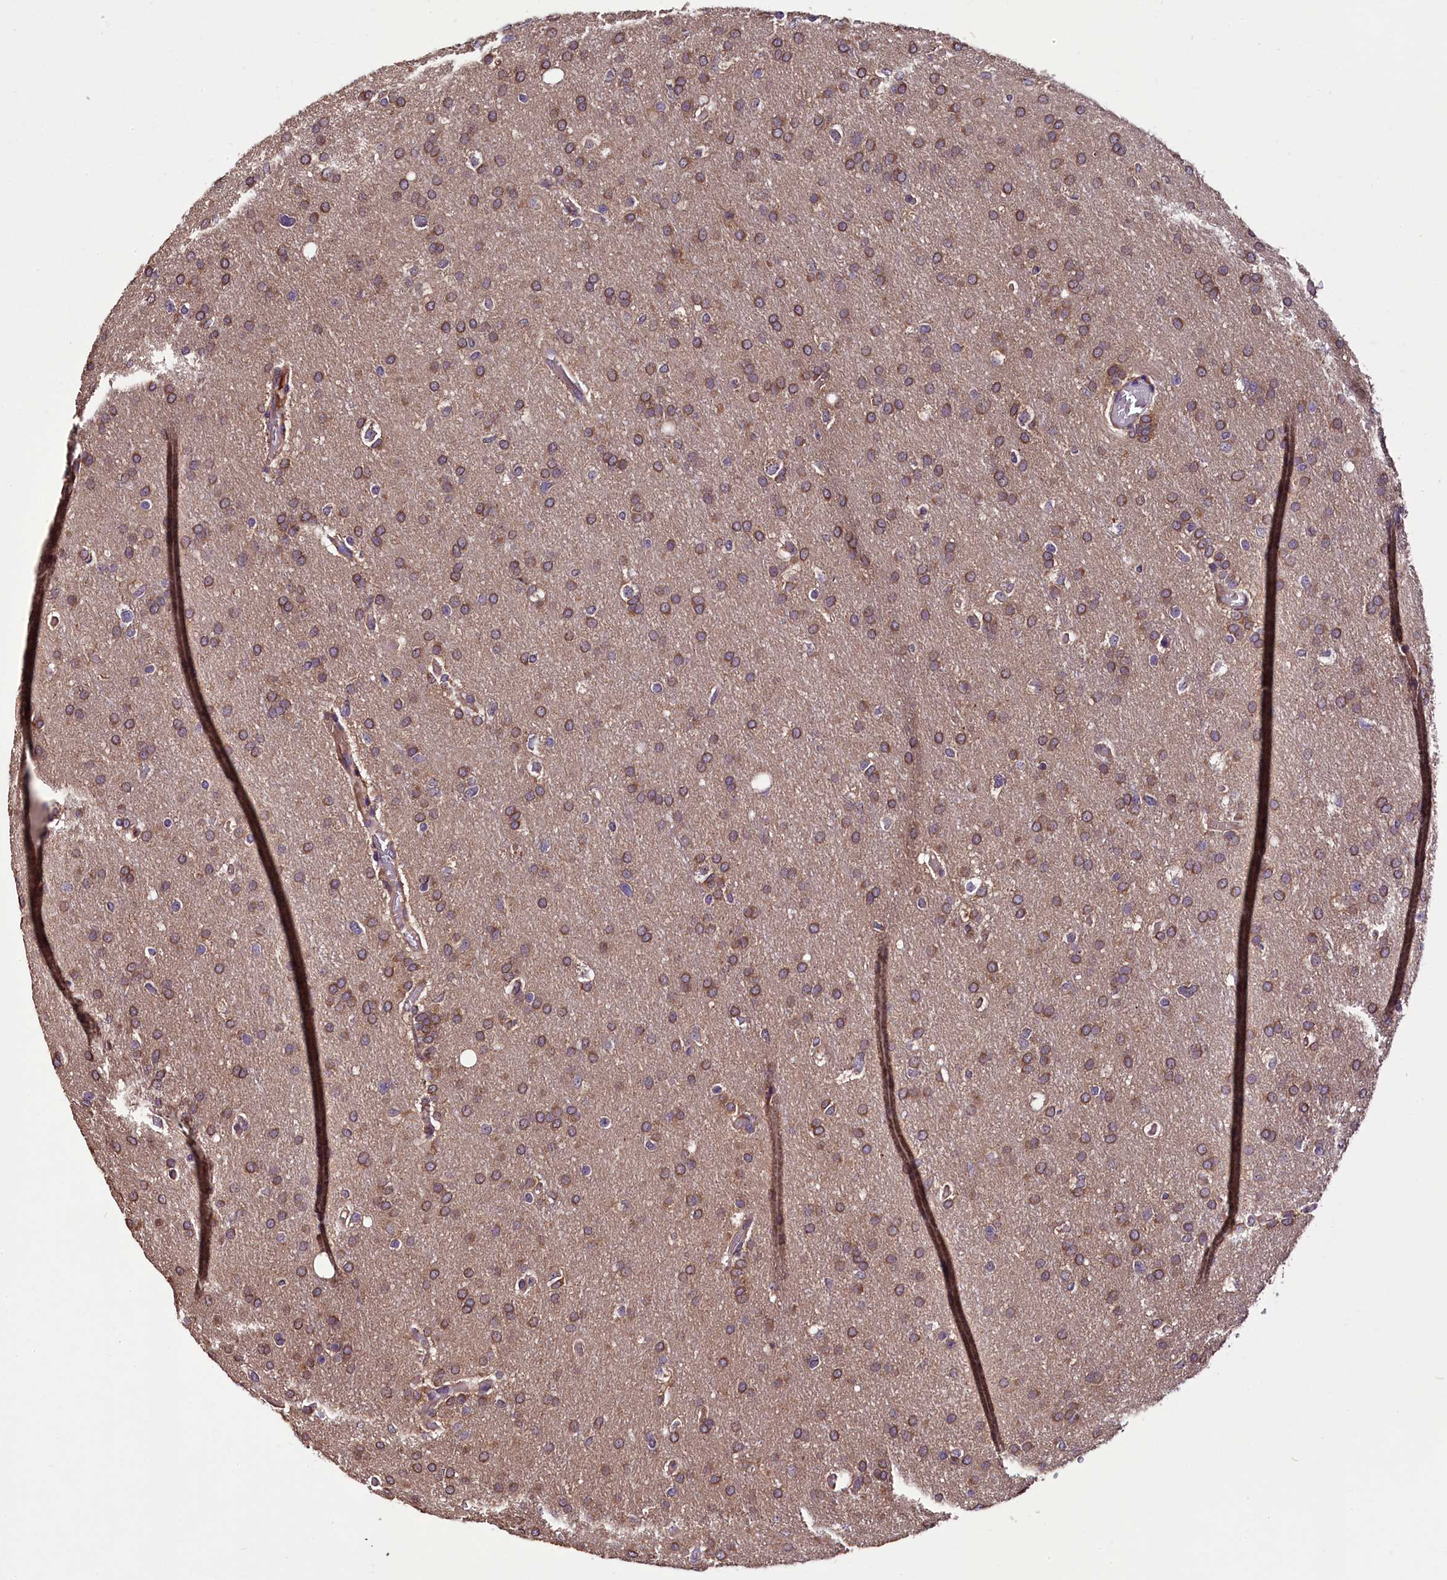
{"staining": {"intensity": "moderate", "quantity": ">75%", "location": "cytoplasmic/membranous"}, "tissue": "glioma", "cell_type": "Tumor cells", "image_type": "cancer", "snomed": [{"axis": "morphology", "description": "Glioma, malignant, High grade"}, {"axis": "topography", "description": "Cerebral cortex"}], "caption": "Protein expression analysis of human glioma reveals moderate cytoplasmic/membranous positivity in about >75% of tumor cells. The staining was performed using DAB, with brown indicating positive protein expression. Nuclei are stained blue with hematoxylin.", "gene": "RPUSD2", "patient": {"sex": "female", "age": 36}}